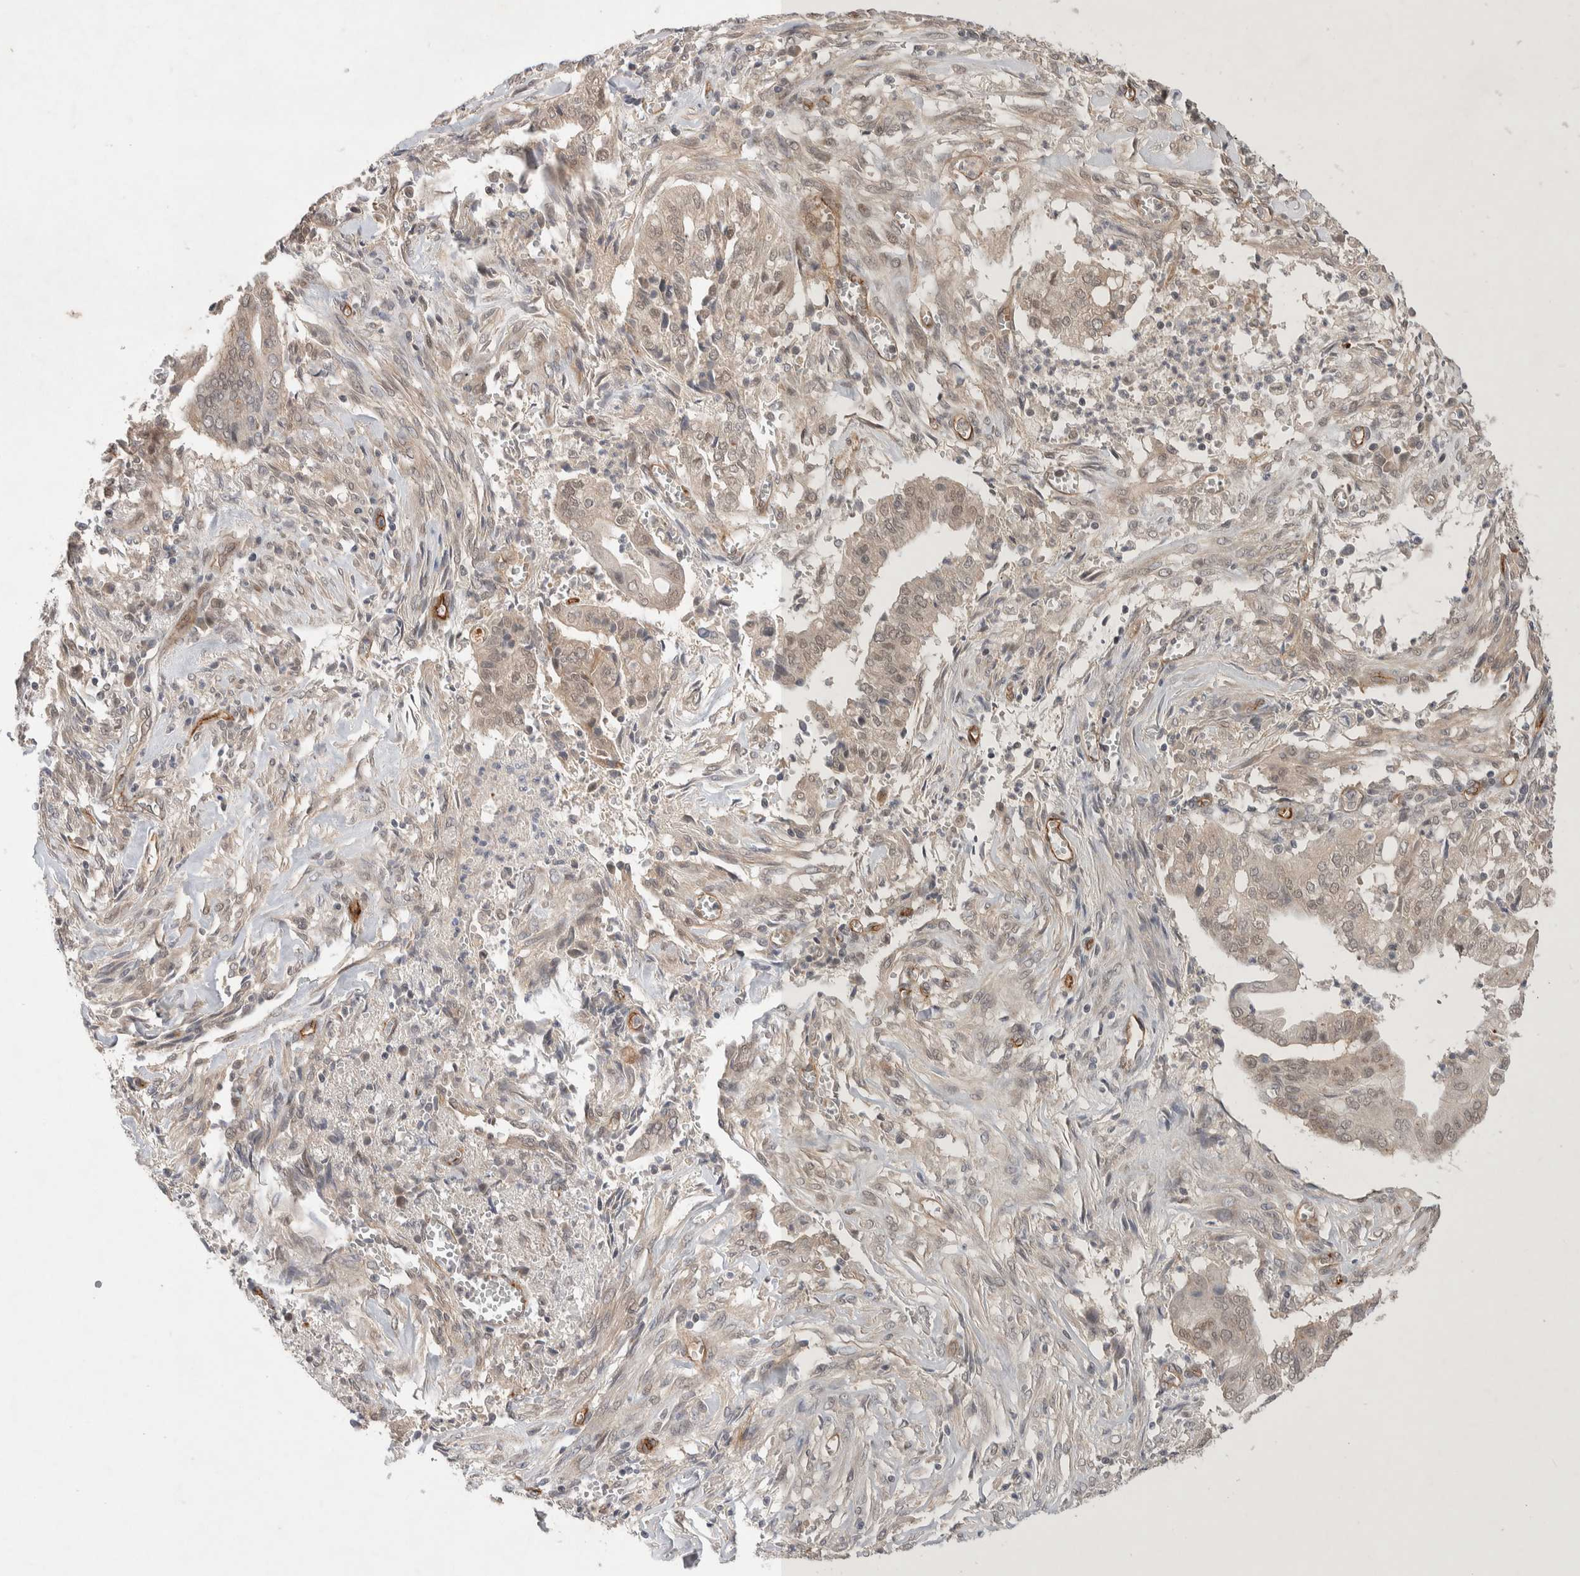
{"staining": {"intensity": "weak", "quantity": "<25%", "location": "cytoplasmic/membranous"}, "tissue": "cervical cancer", "cell_type": "Tumor cells", "image_type": "cancer", "snomed": [{"axis": "morphology", "description": "Adenocarcinoma, NOS"}, {"axis": "topography", "description": "Cervix"}], "caption": "Micrograph shows no protein positivity in tumor cells of cervical adenocarcinoma tissue. (DAB immunohistochemistry visualized using brightfield microscopy, high magnification).", "gene": "ZNF704", "patient": {"sex": "female", "age": 44}}